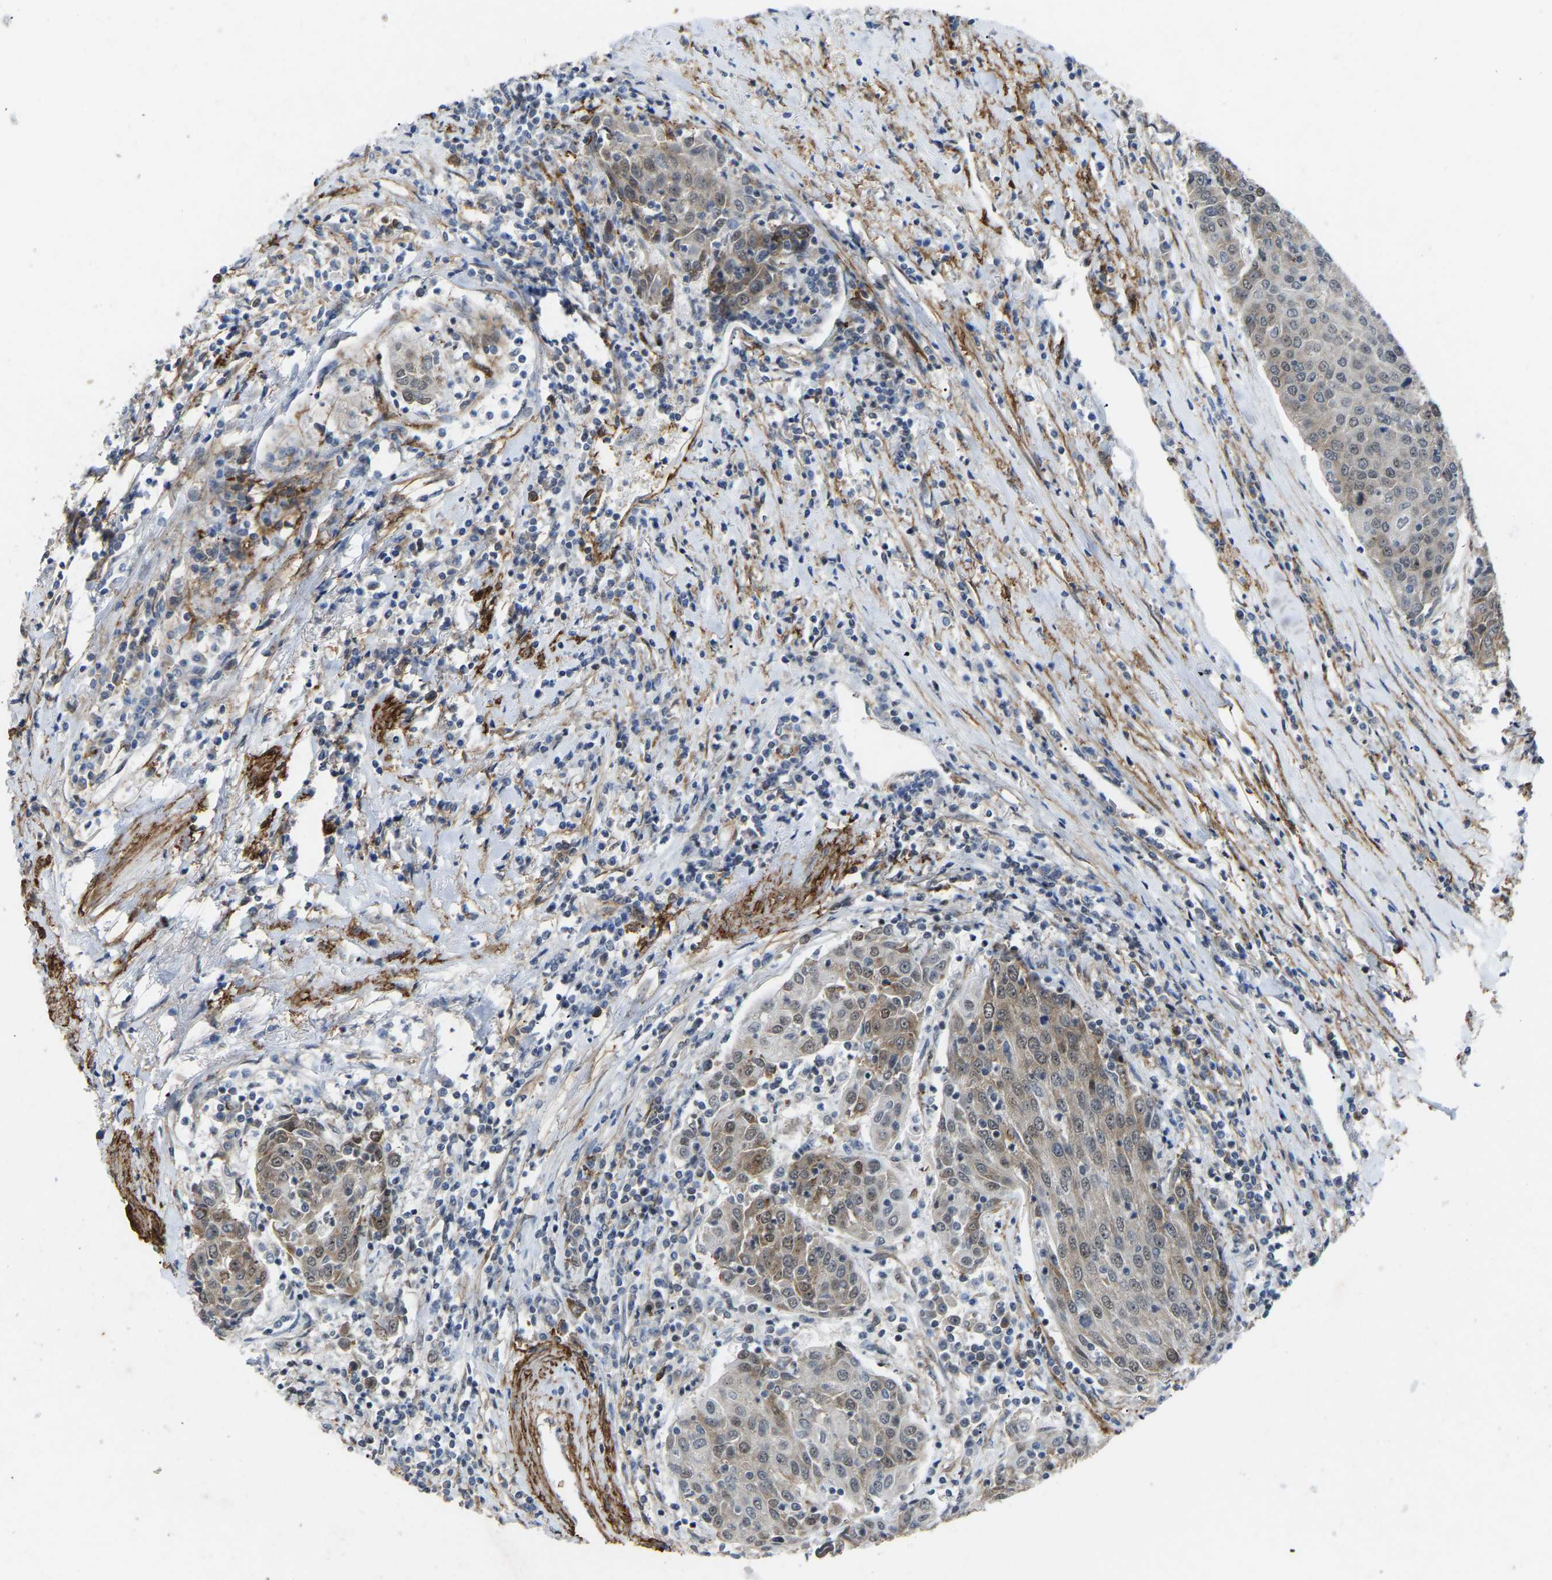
{"staining": {"intensity": "weak", "quantity": ">75%", "location": "cytoplasmic/membranous,nuclear"}, "tissue": "urothelial cancer", "cell_type": "Tumor cells", "image_type": "cancer", "snomed": [{"axis": "morphology", "description": "Urothelial carcinoma, High grade"}, {"axis": "topography", "description": "Urinary bladder"}], "caption": "High-grade urothelial carcinoma was stained to show a protein in brown. There is low levels of weak cytoplasmic/membranous and nuclear expression in about >75% of tumor cells.", "gene": "DDX5", "patient": {"sex": "female", "age": 85}}